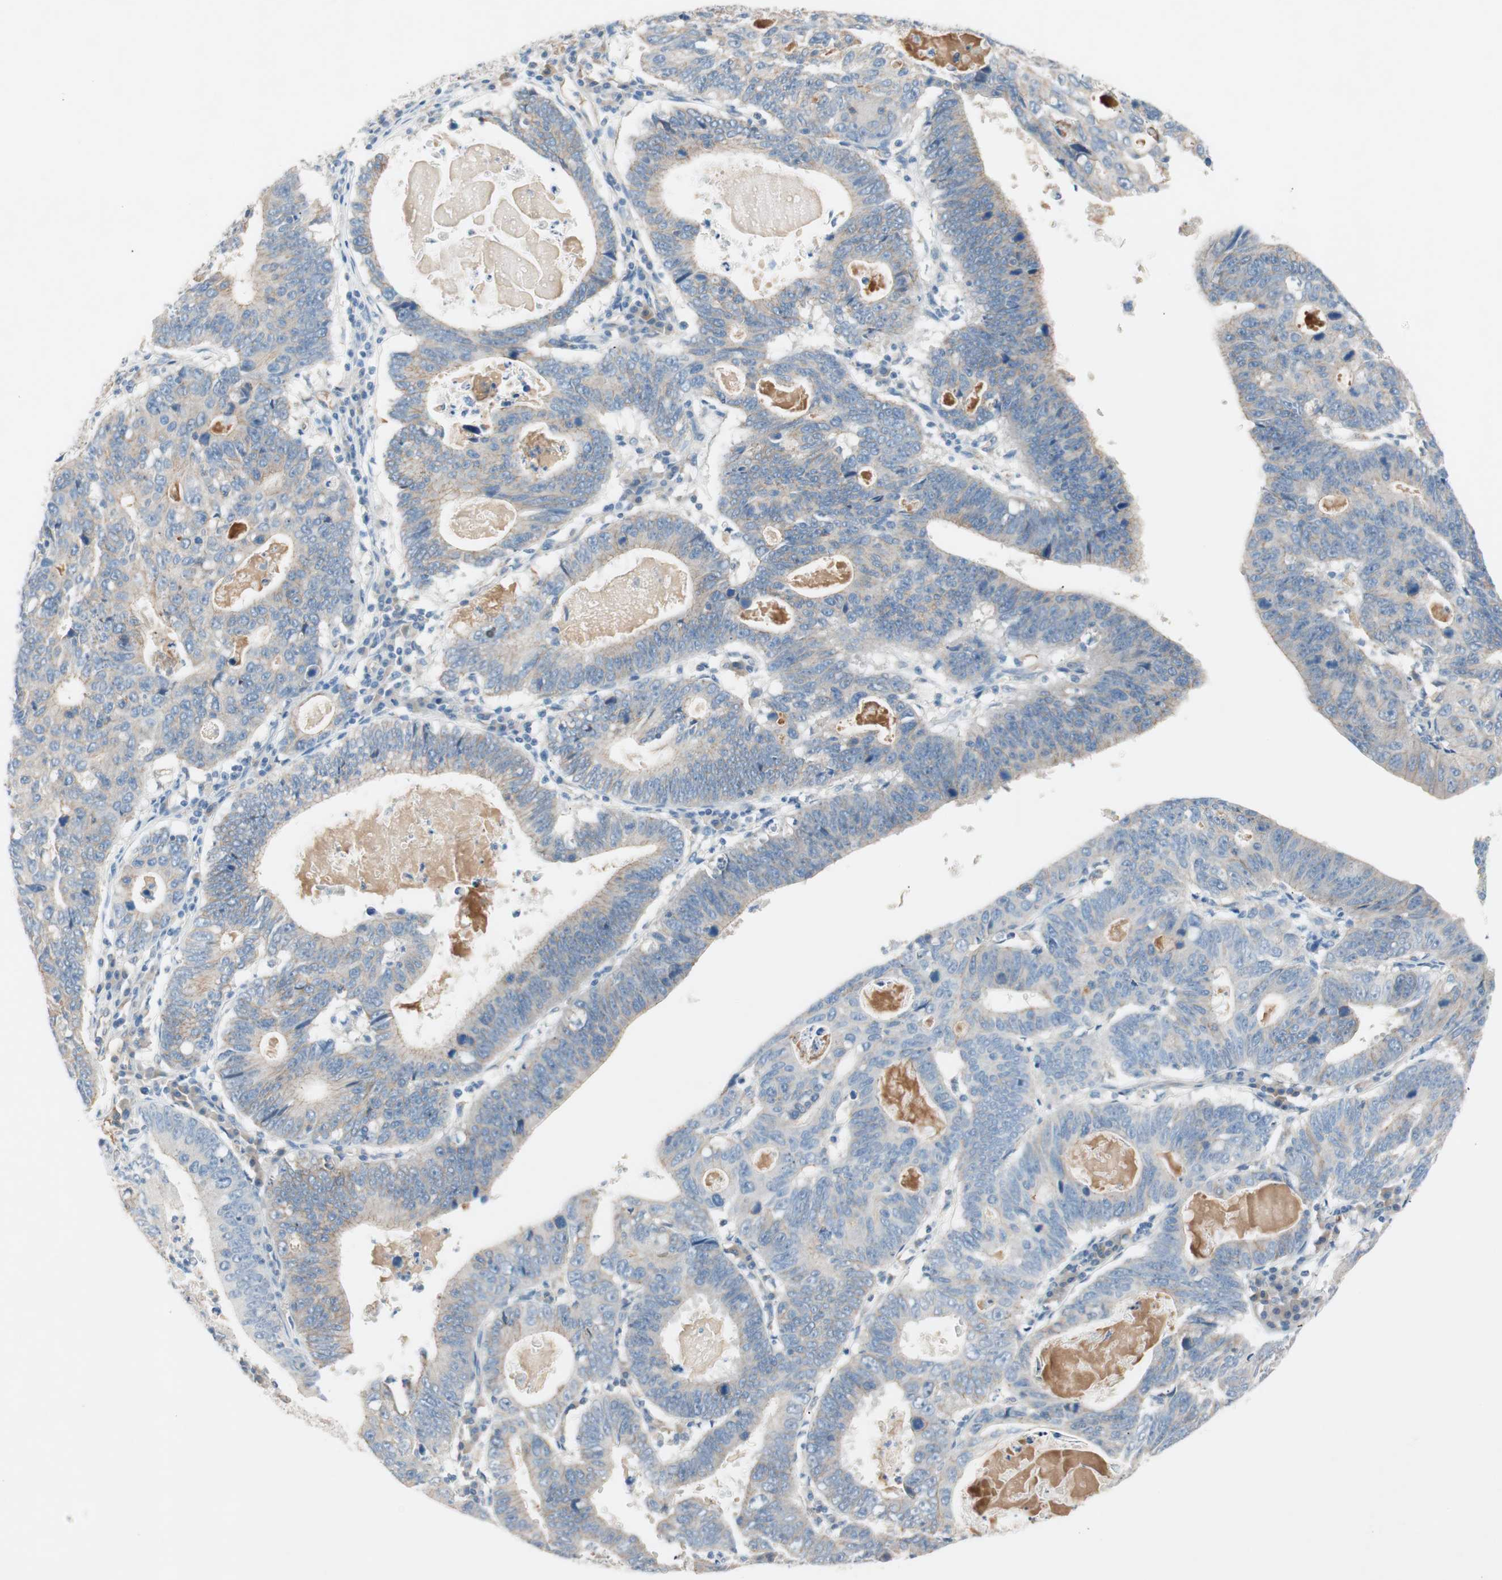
{"staining": {"intensity": "negative", "quantity": "none", "location": "none"}, "tissue": "stomach cancer", "cell_type": "Tumor cells", "image_type": "cancer", "snomed": [{"axis": "morphology", "description": "Adenocarcinoma, NOS"}, {"axis": "topography", "description": "Stomach"}], "caption": "Immunohistochemistry photomicrograph of stomach cancer stained for a protein (brown), which displays no positivity in tumor cells. Nuclei are stained in blue.", "gene": "GLUL", "patient": {"sex": "male", "age": 59}}